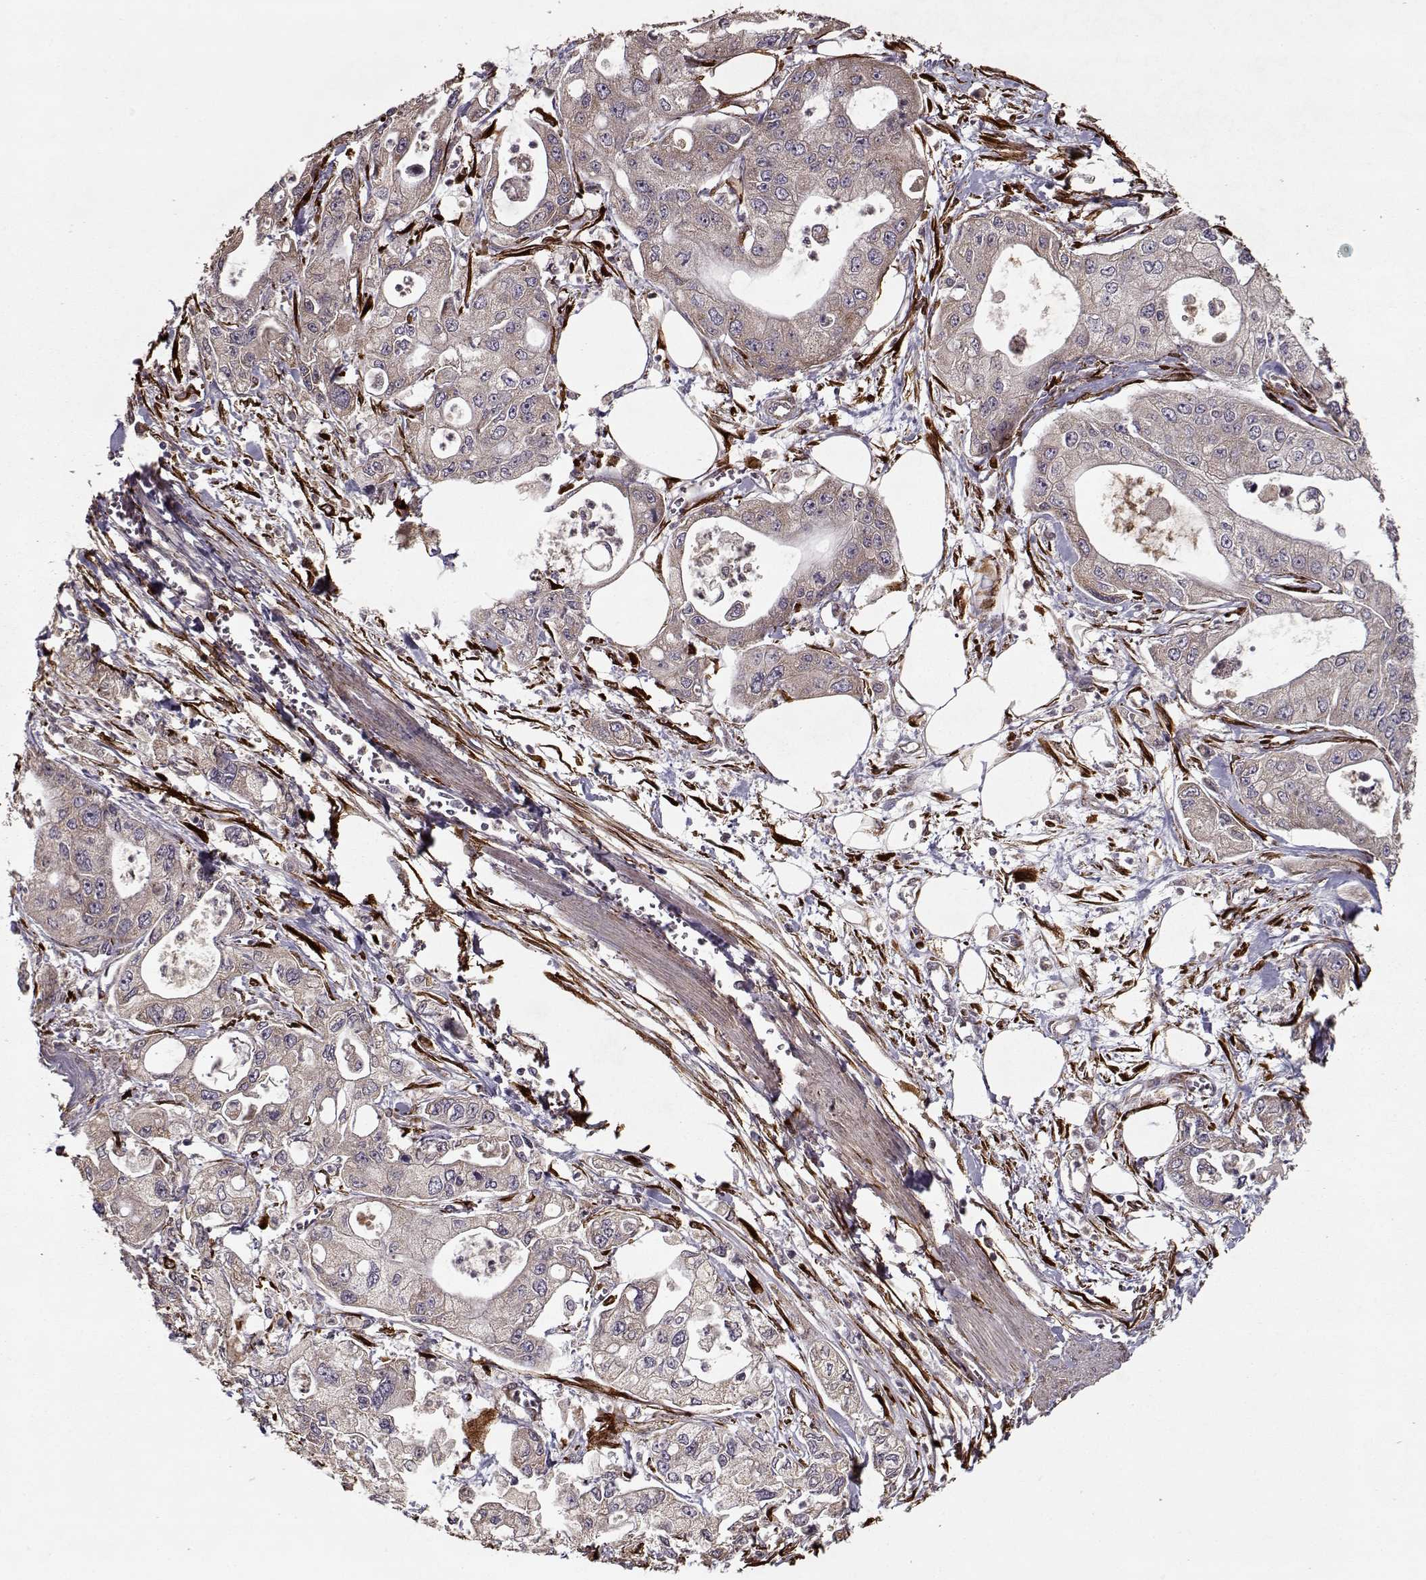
{"staining": {"intensity": "weak", "quantity": ">75%", "location": "cytoplasmic/membranous"}, "tissue": "pancreatic cancer", "cell_type": "Tumor cells", "image_type": "cancer", "snomed": [{"axis": "morphology", "description": "Adenocarcinoma, NOS"}, {"axis": "topography", "description": "Pancreas"}], "caption": "The photomicrograph exhibits immunohistochemical staining of adenocarcinoma (pancreatic). There is weak cytoplasmic/membranous expression is appreciated in about >75% of tumor cells.", "gene": "IMMP1L", "patient": {"sex": "male", "age": 70}}